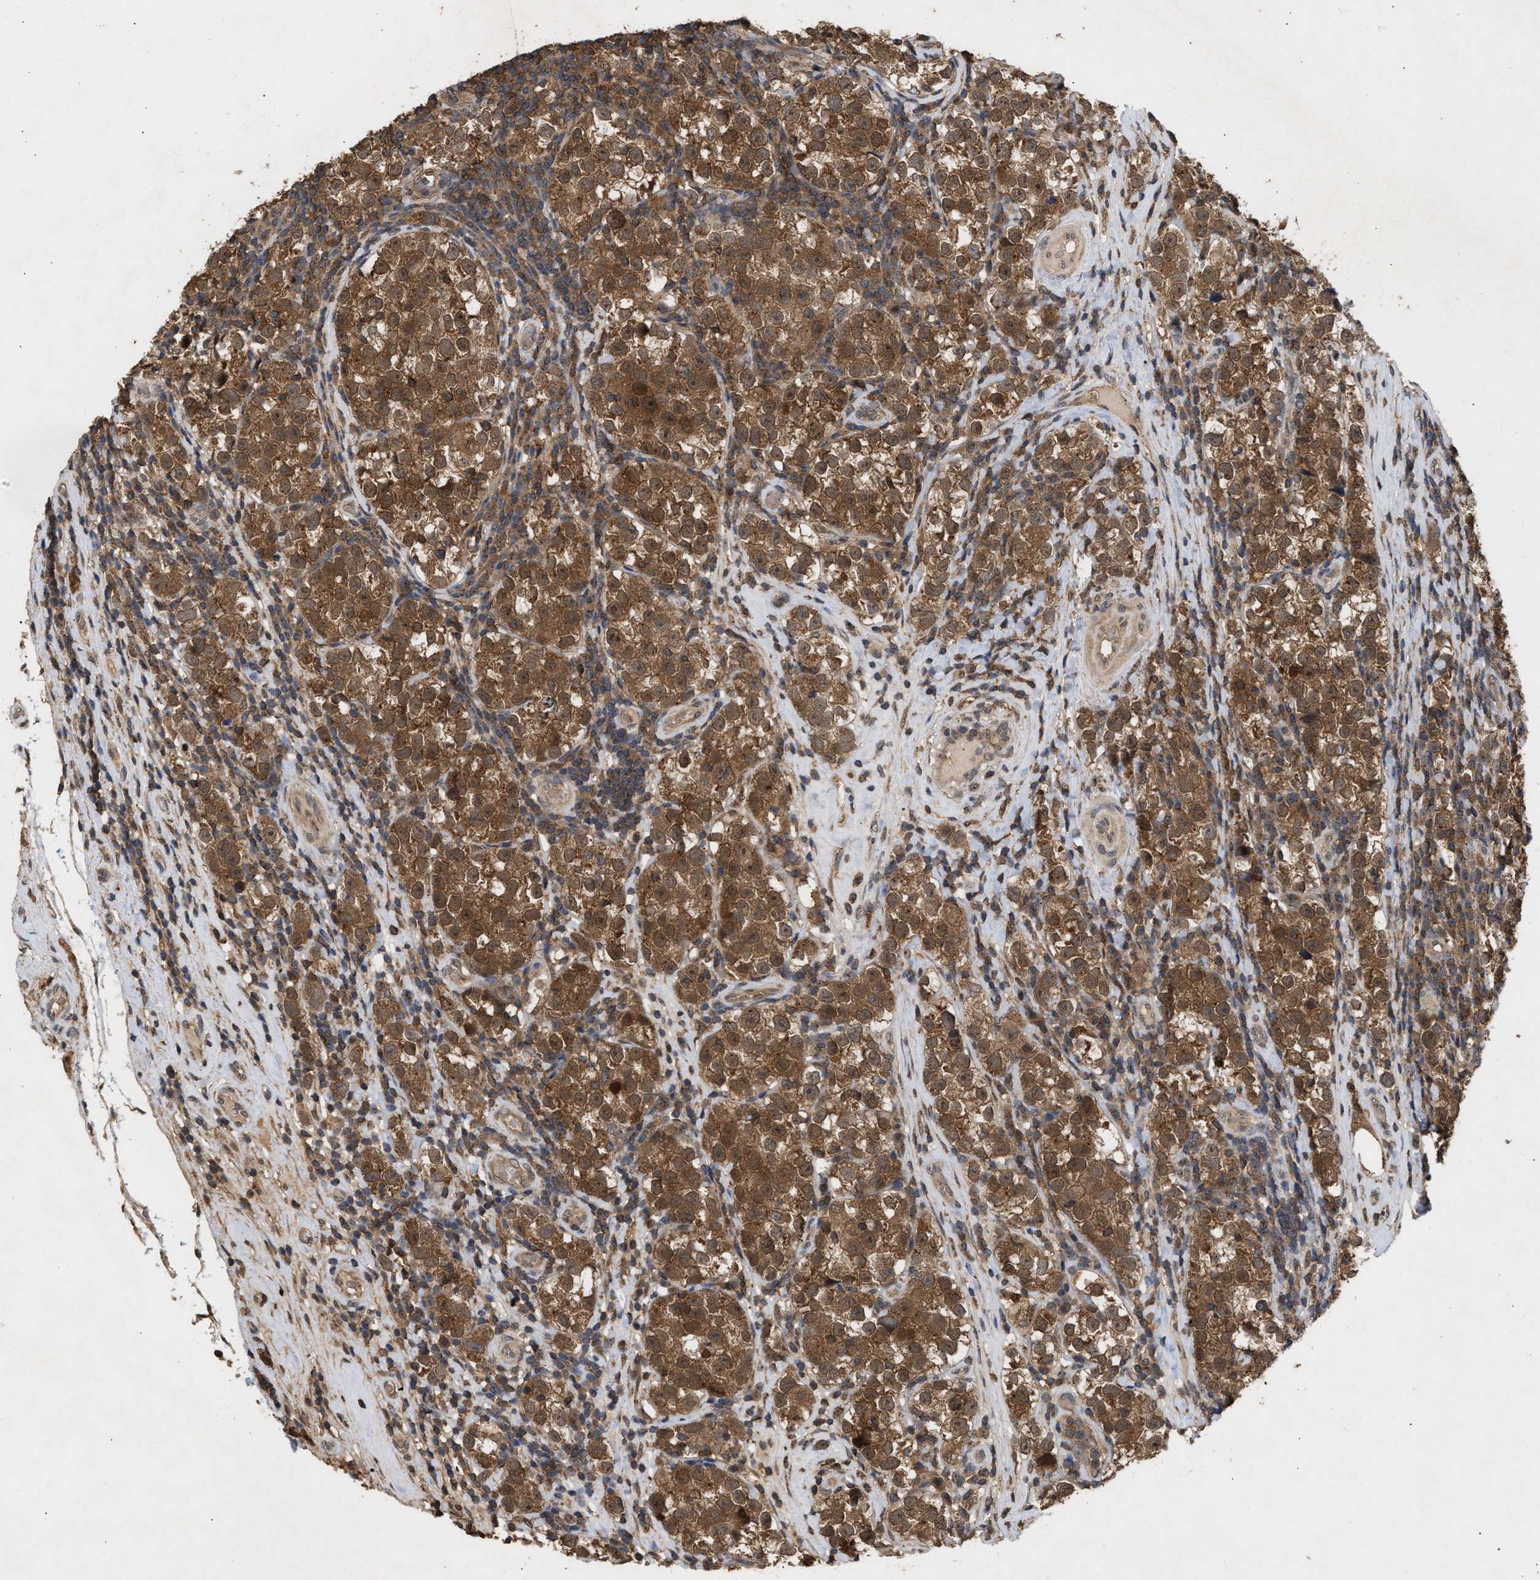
{"staining": {"intensity": "moderate", "quantity": ">75%", "location": "cytoplasmic/membranous,nuclear"}, "tissue": "testis cancer", "cell_type": "Tumor cells", "image_type": "cancer", "snomed": [{"axis": "morphology", "description": "Normal tissue, NOS"}, {"axis": "morphology", "description": "Seminoma, NOS"}, {"axis": "topography", "description": "Testis"}], "caption": "This micrograph exhibits testis seminoma stained with IHC to label a protein in brown. The cytoplasmic/membranous and nuclear of tumor cells show moderate positivity for the protein. Nuclei are counter-stained blue.", "gene": "FITM1", "patient": {"sex": "male", "age": 43}}